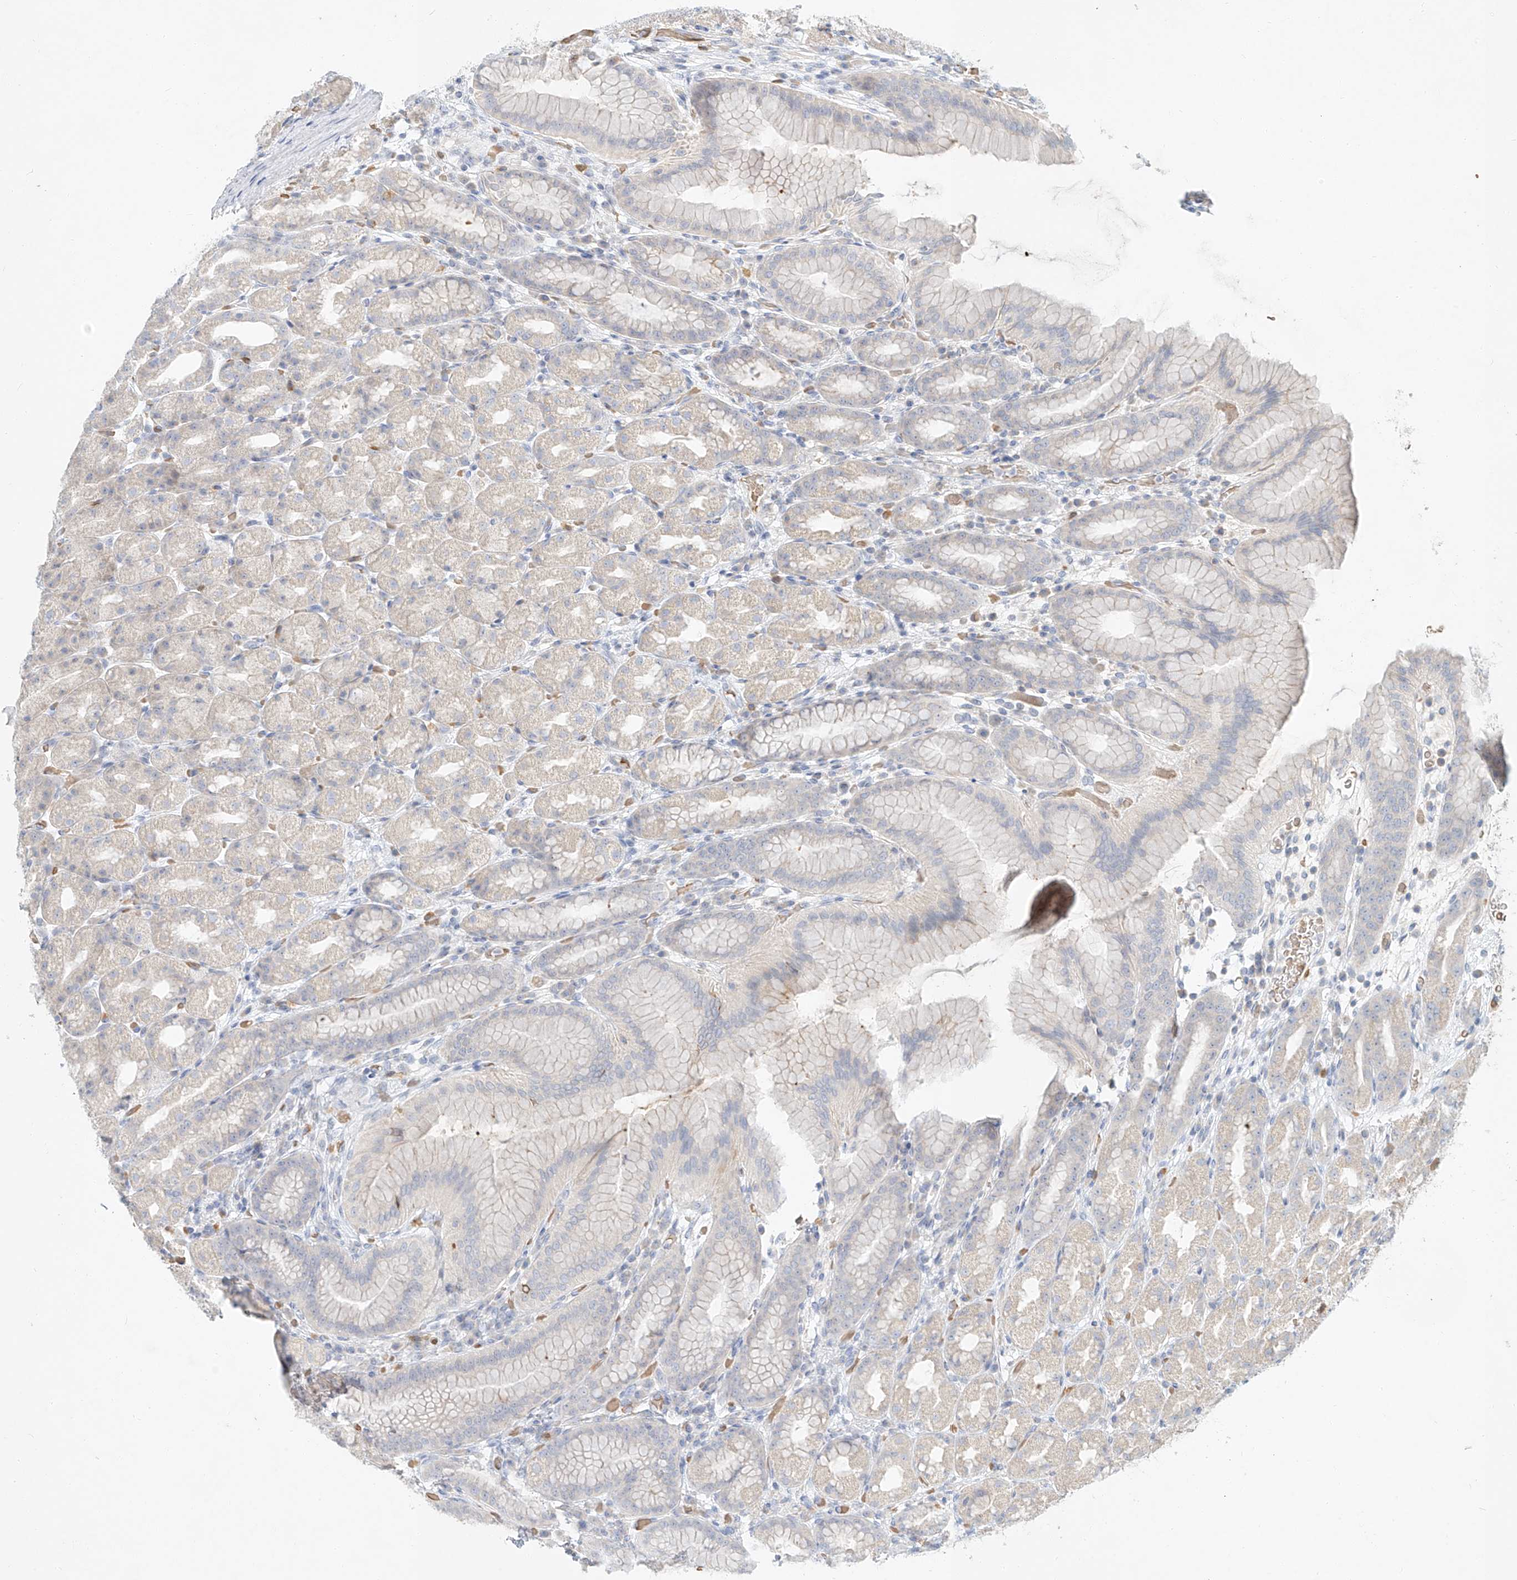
{"staining": {"intensity": "negative", "quantity": "none", "location": "none"}, "tissue": "stomach", "cell_type": "Glandular cells", "image_type": "normal", "snomed": [{"axis": "morphology", "description": "Normal tissue, NOS"}, {"axis": "topography", "description": "Stomach, upper"}], "caption": "Immunohistochemical staining of benign human stomach displays no significant positivity in glandular cells. (Immunohistochemistry, brightfield microscopy, high magnification).", "gene": "SYTL3", "patient": {"sex": "male", "age": 68}}